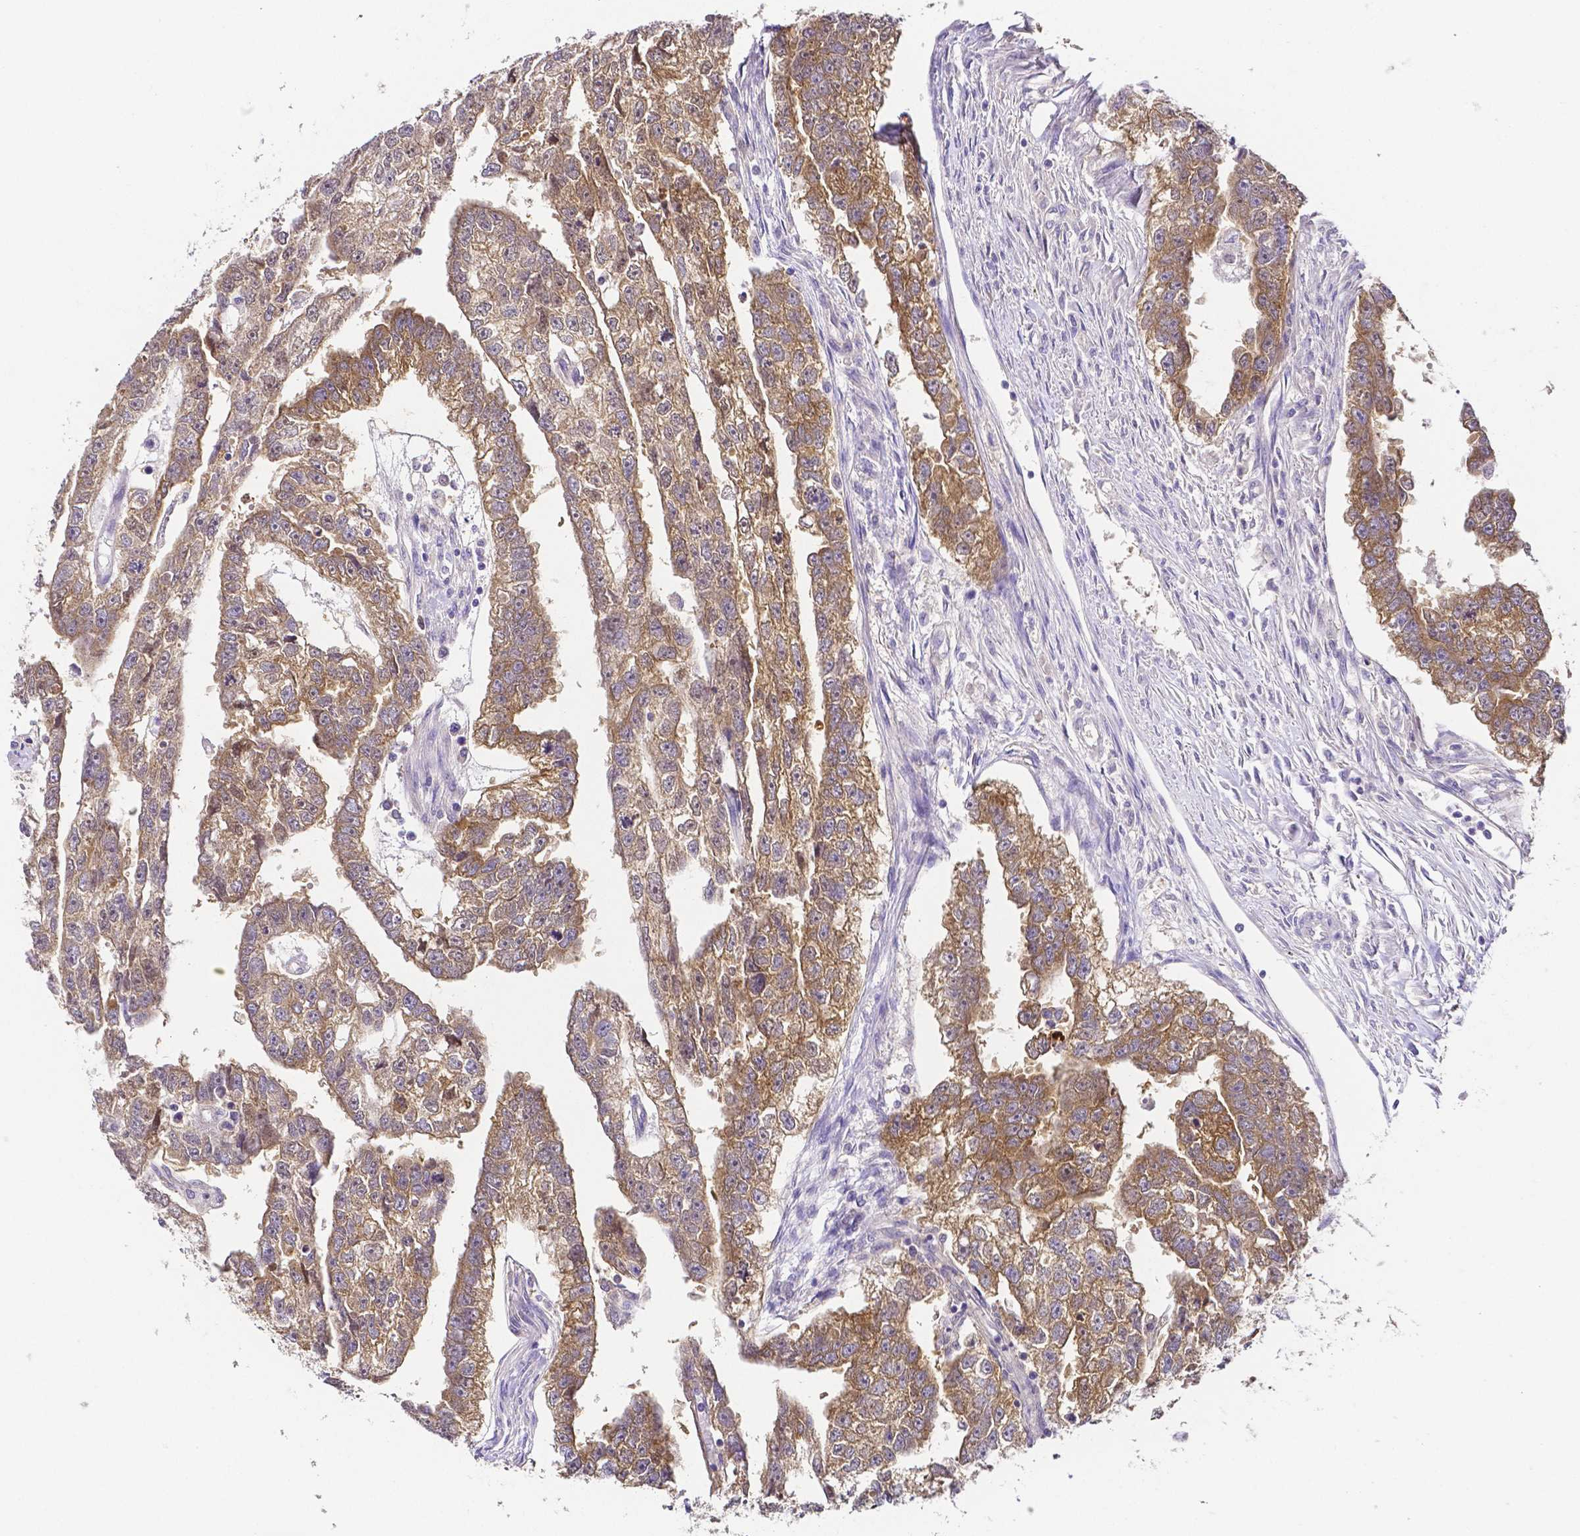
{"staining": {"intensity": "moderate", "quantity": ">75%", "location": "cytoplasmic/membranous"}, "tissue": "testis cancer", "cell_type": "Tumor cells", "image_type": "cancer", "snomed": [{"axis": "morphology", "description": "Carcinoma, Embryonal, NOS"}, {"axis": "morphology", "description": "Teratoma, malignant, NOS"}, {"axis": "topography", "description": "Testis"}], "caption": "Tumor cells demonstrate medium levels of moderate cytoplasmic/membranous positivity in approximately >75% of cells in human testis cancer. Using DAB (brown) and hematoxylin (blue) stains, captured at high magnification using brightfield microscopy.", "gene": "PKP3", "patient": {"sex": "male", "age": 44}}